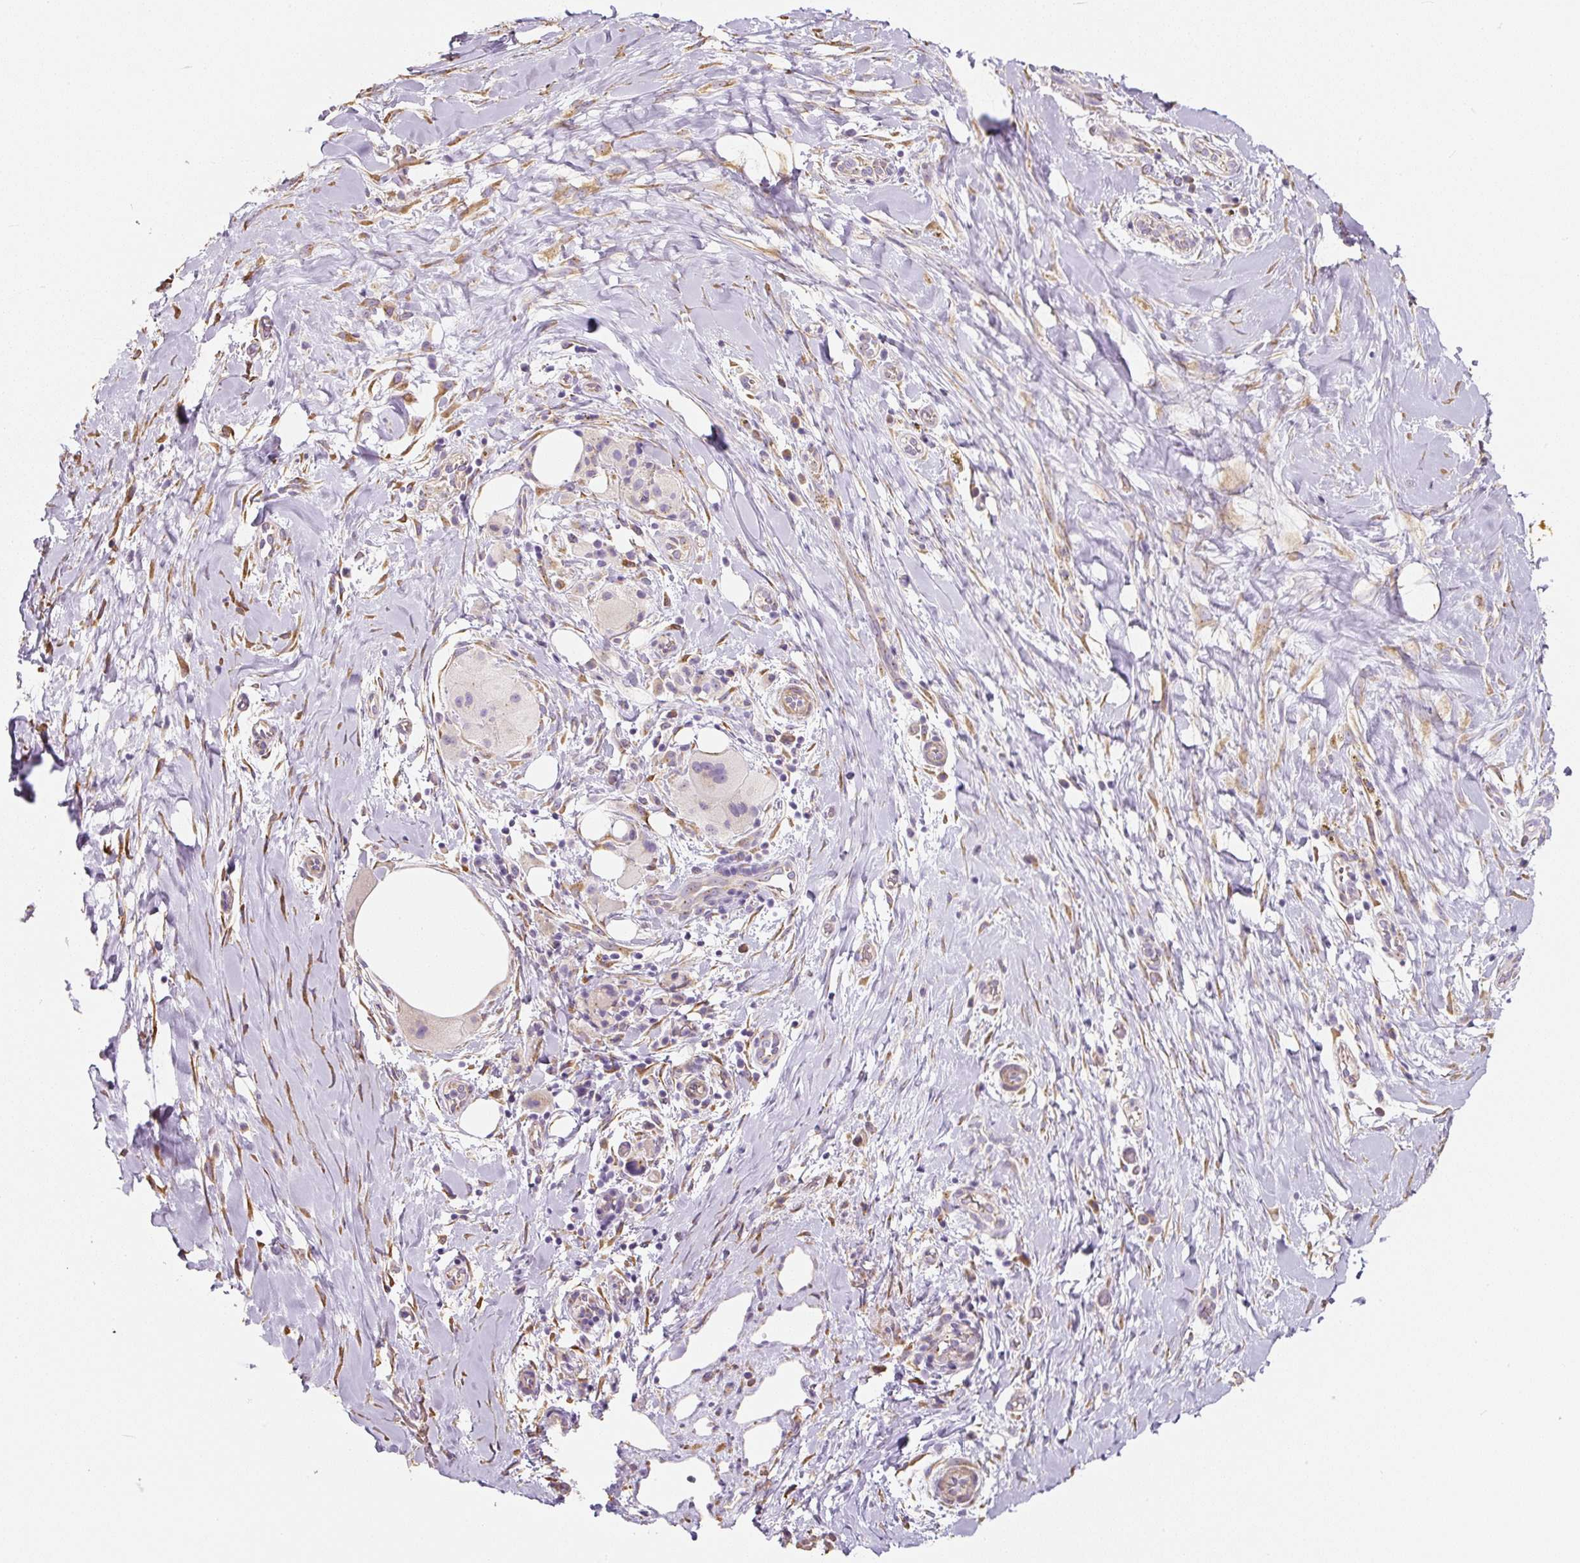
{"staining": {"intensity": "negative", "quantity": "none", "location": "none"}, "tissue": "pancreatic cancer", "cell_type": "Tumor cells", "image_type": "cancer", "snomed": [{"axis": "morphology", "description": "Adenocarcinoma, NOS"}, {"axis": "topography", "description": "Pancreas"}], "caption": "There is no significant positivity in tumor cells of pancreatic cancer.", "gene": "PWWP3B", "patient": {"sex": "male", "age": 58}}